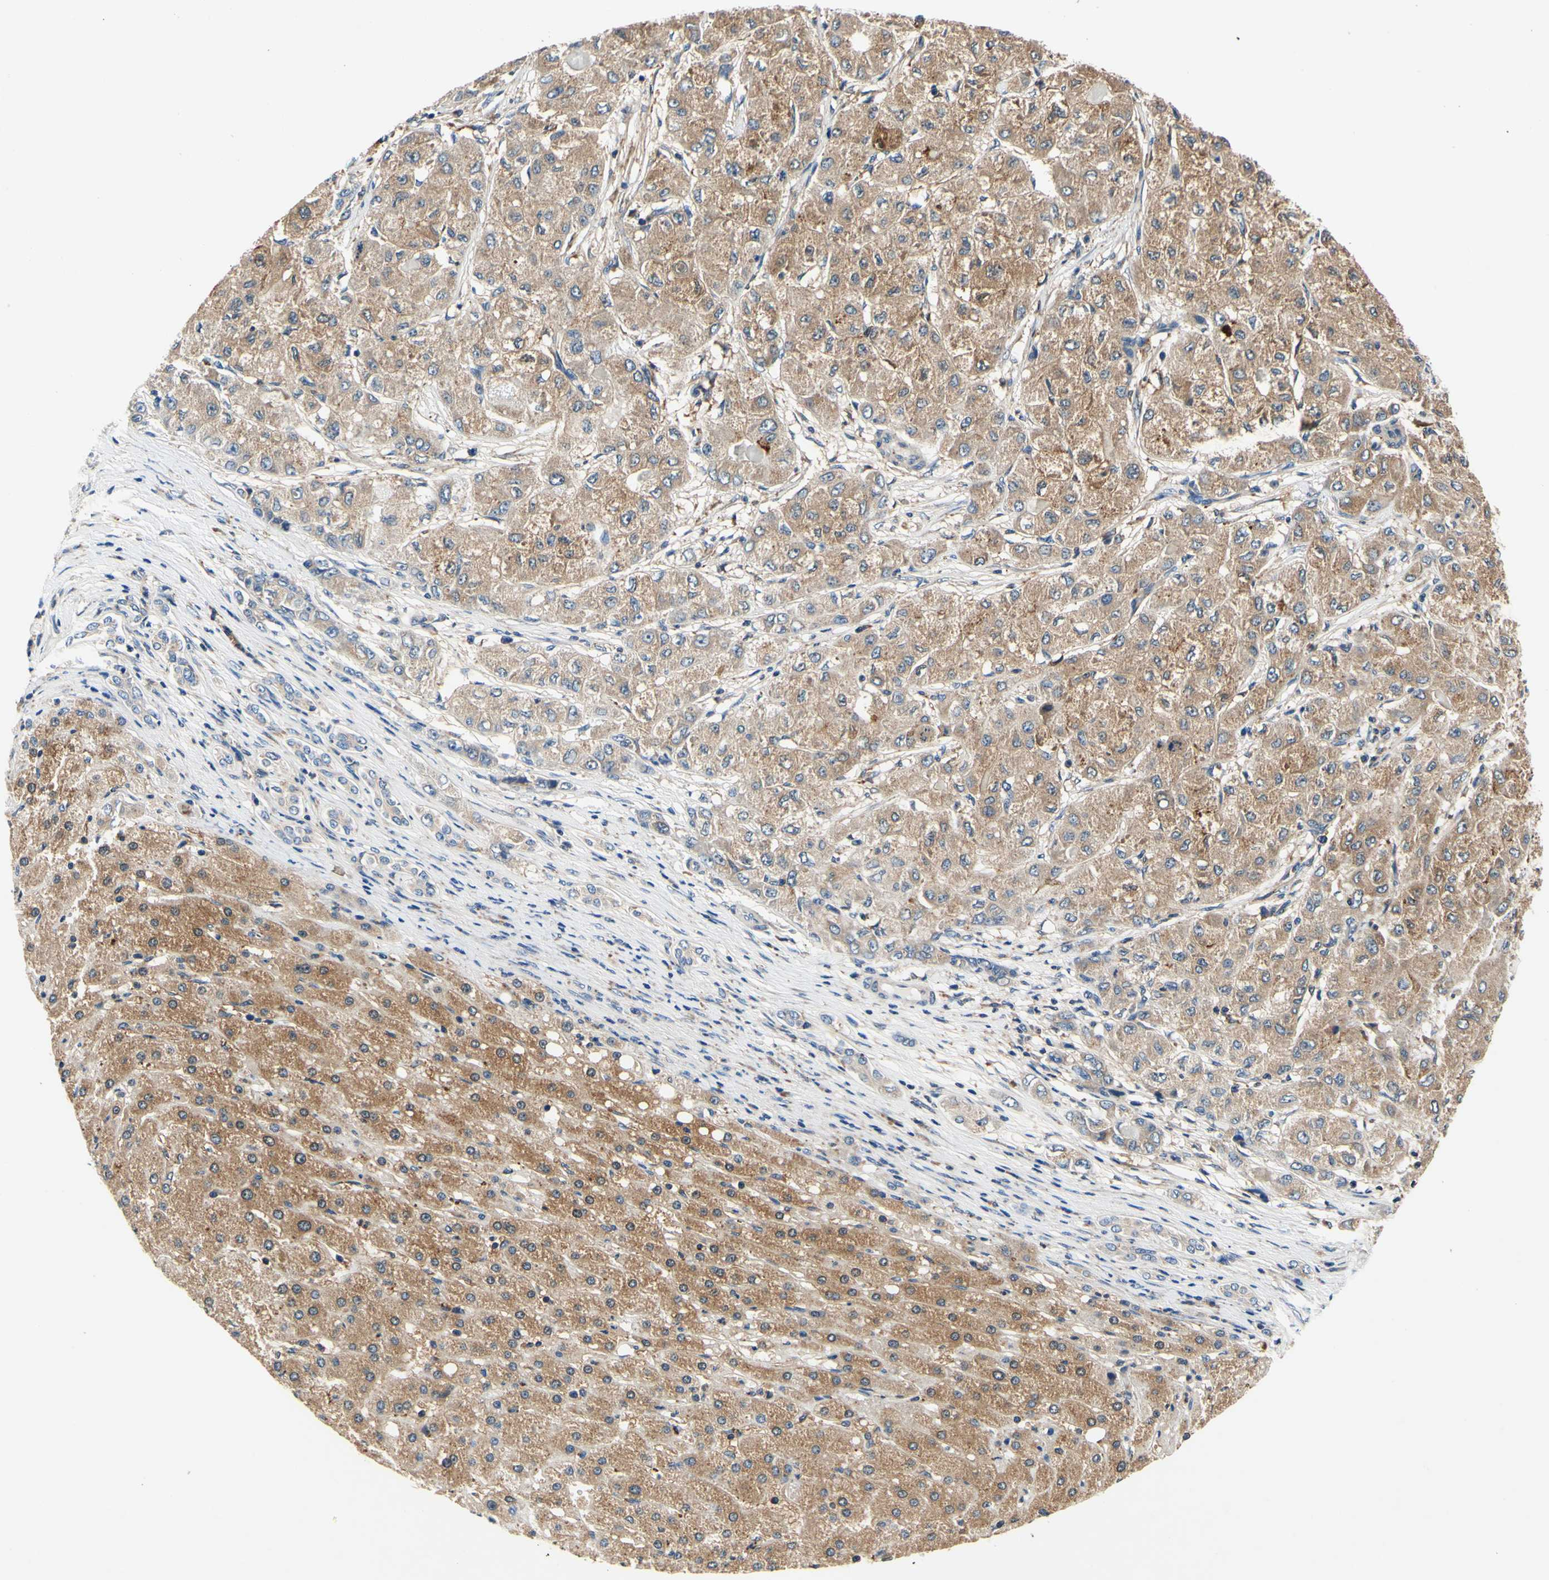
{"staining": {"intensity": "moderate", "quantity": "25%-75%", "location": "cytoplasmic/membranous"}, "tissue": "liver cancer", "cell_type": "Tumor cells", "image_type": "cancer", "snomed": [{"axis": "morphology", "description": "Carcinoma, Hepatocellular, NOS"}, {"axis": "topography", "description": "Liver"}], "caption": "Immunohistochemical staining of liver cancer (hepatocellular carcinoma) exhibits moderate cytoplasmic/membranous protein positivity in approximately 25%-75% of tumor cells.", "gene": "PLA2G4A", "patient": {"sex": "male", "age": 80}}